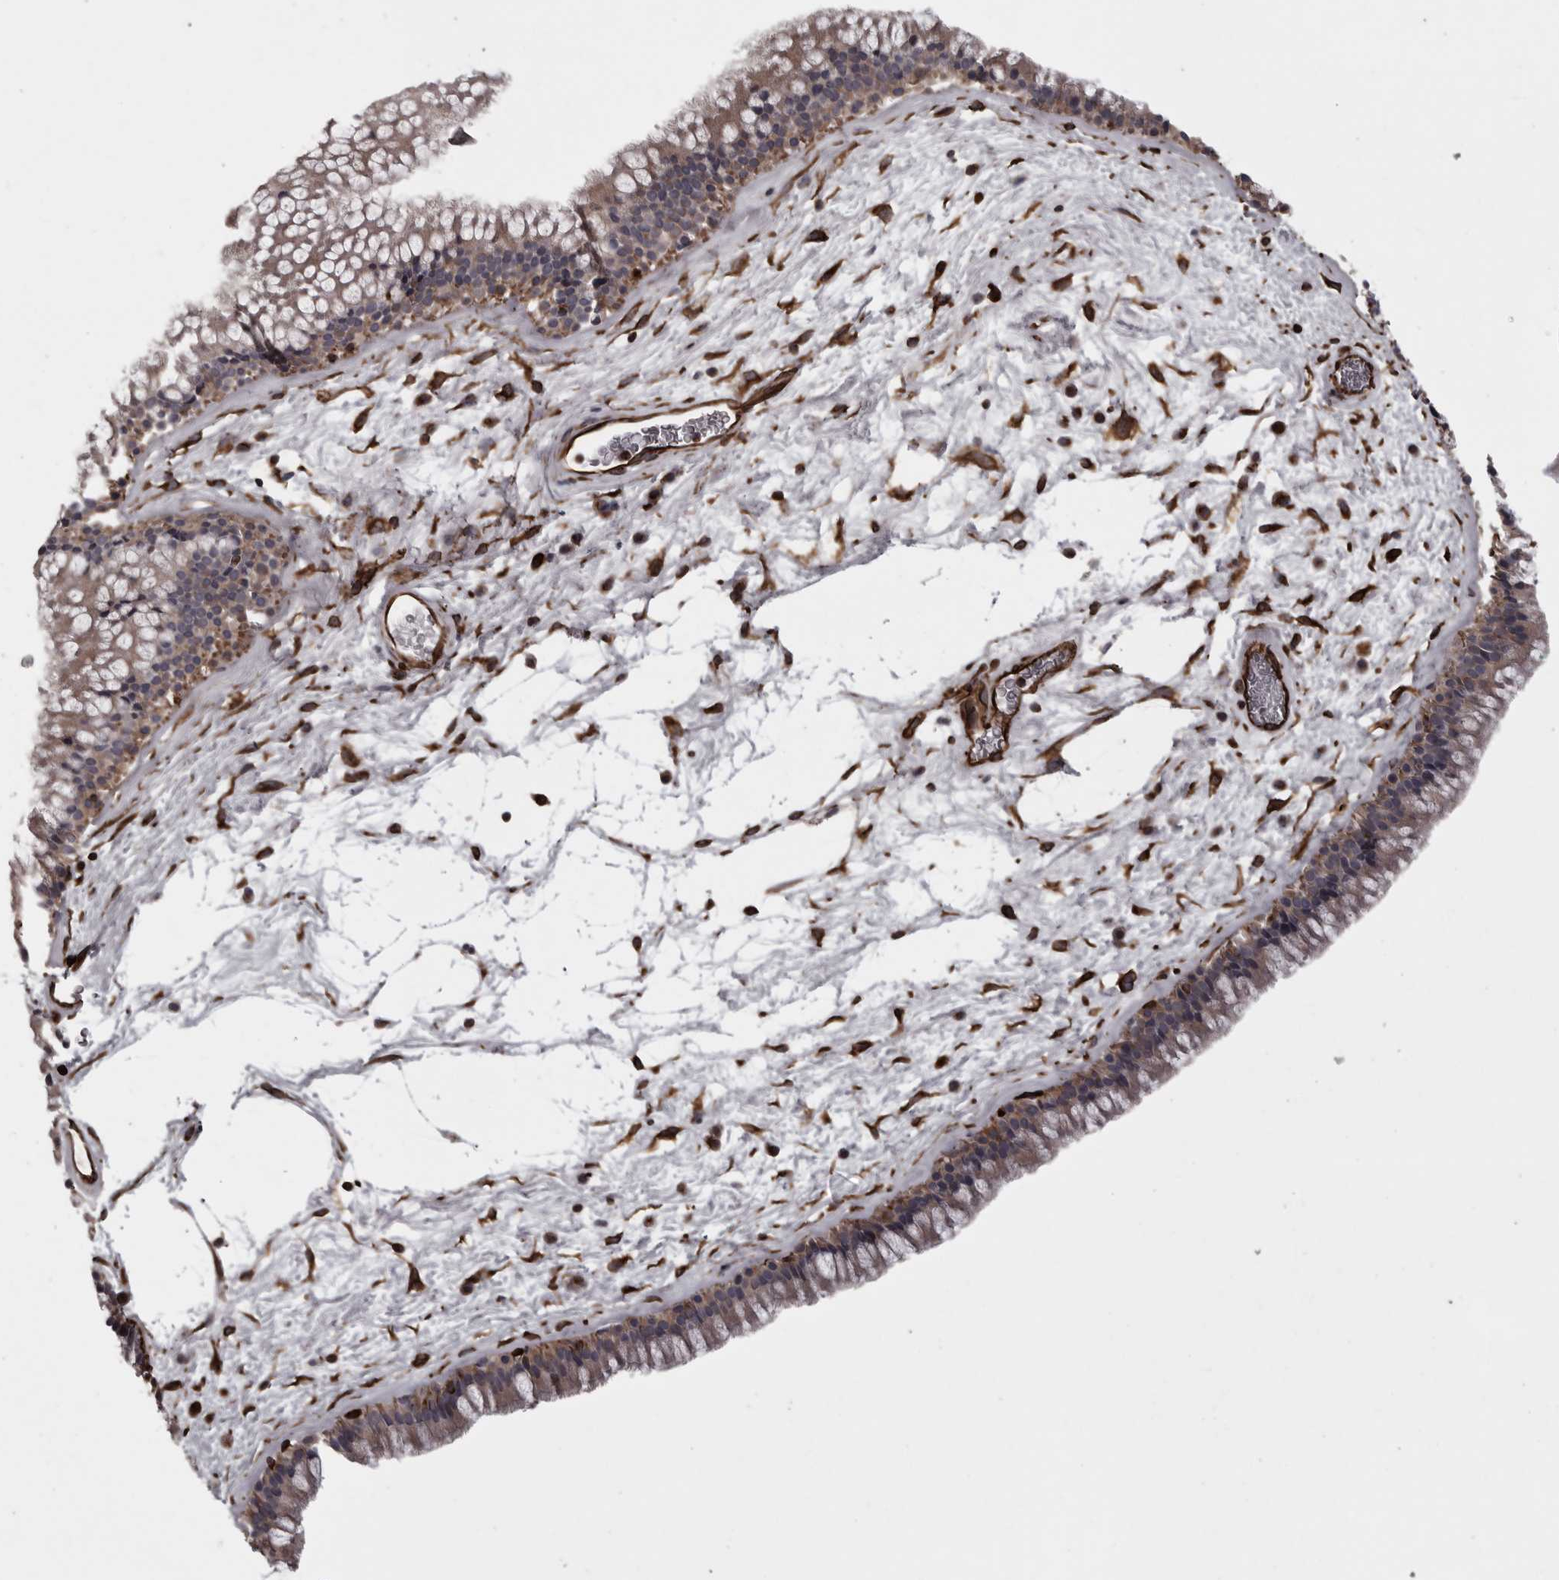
{"staining": {"intensity": "negative", "quantity": "none", "location": "none"}, "tissue": "nasopharynx", "cell_type": "Respiratory epithelial cells", "image_type": "normal", "snomed": [{"axis": "morphology", "description": "Normal tissue, NOS"}, {"axis": "morphology", "description": "Inflammation, NOS"}, {"axis": "topography", "description": "Nasopharynx"}], "caption": "The histopathology image shows no significant expression in respiratory epithelial cells of nasopharynx. (Immunohistochemistry, brightfield microscopy, high magnification).", "gene": "FAAP100", "patient": {"sex": "male", "age": 48}}